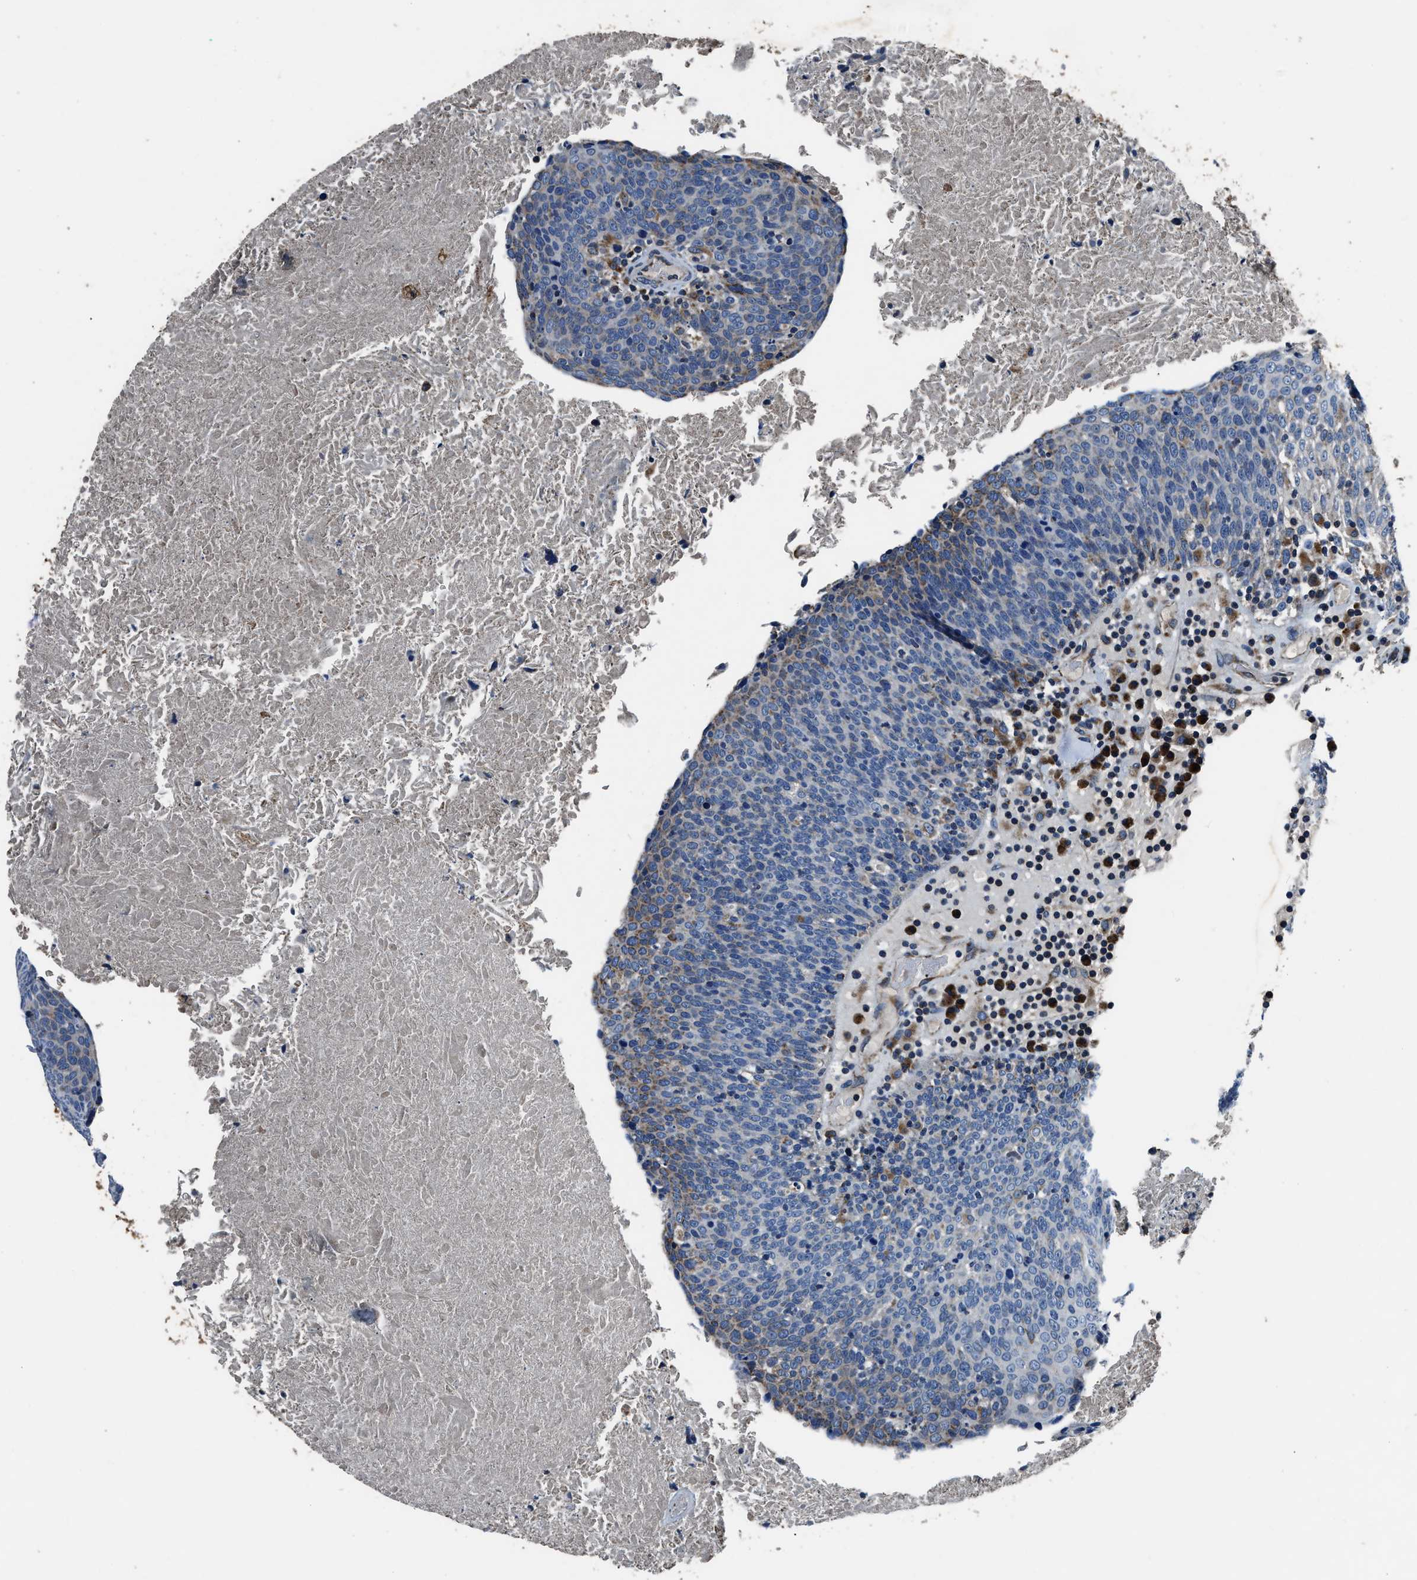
{"staining": {"intensity": "negative", "quantity": "none", "location": "none"}, "tissue": "head and neck cancer", "cell_type": "Tumor cells", "image_type": "cancer", "snomed": [{"axis": "morphology", "description": "Squamous cell carcinoma, NOS"}, {"axis": "morphology", "description": "Squamous cell carcinoma, metastatic, NOS"}, {"axis": "topography", "description": "Lymph node"}, {"axis": "topography", "description": "Head-Neck"}], "caption": "This is an immunohistochemistry (IHC) micrograph of head and neck cancer (metastatic squamous cell carcinoma). There is no positivity in tumor cells.", "gene": "OGDH", "patient": {"sex": "male", "age": 62}}